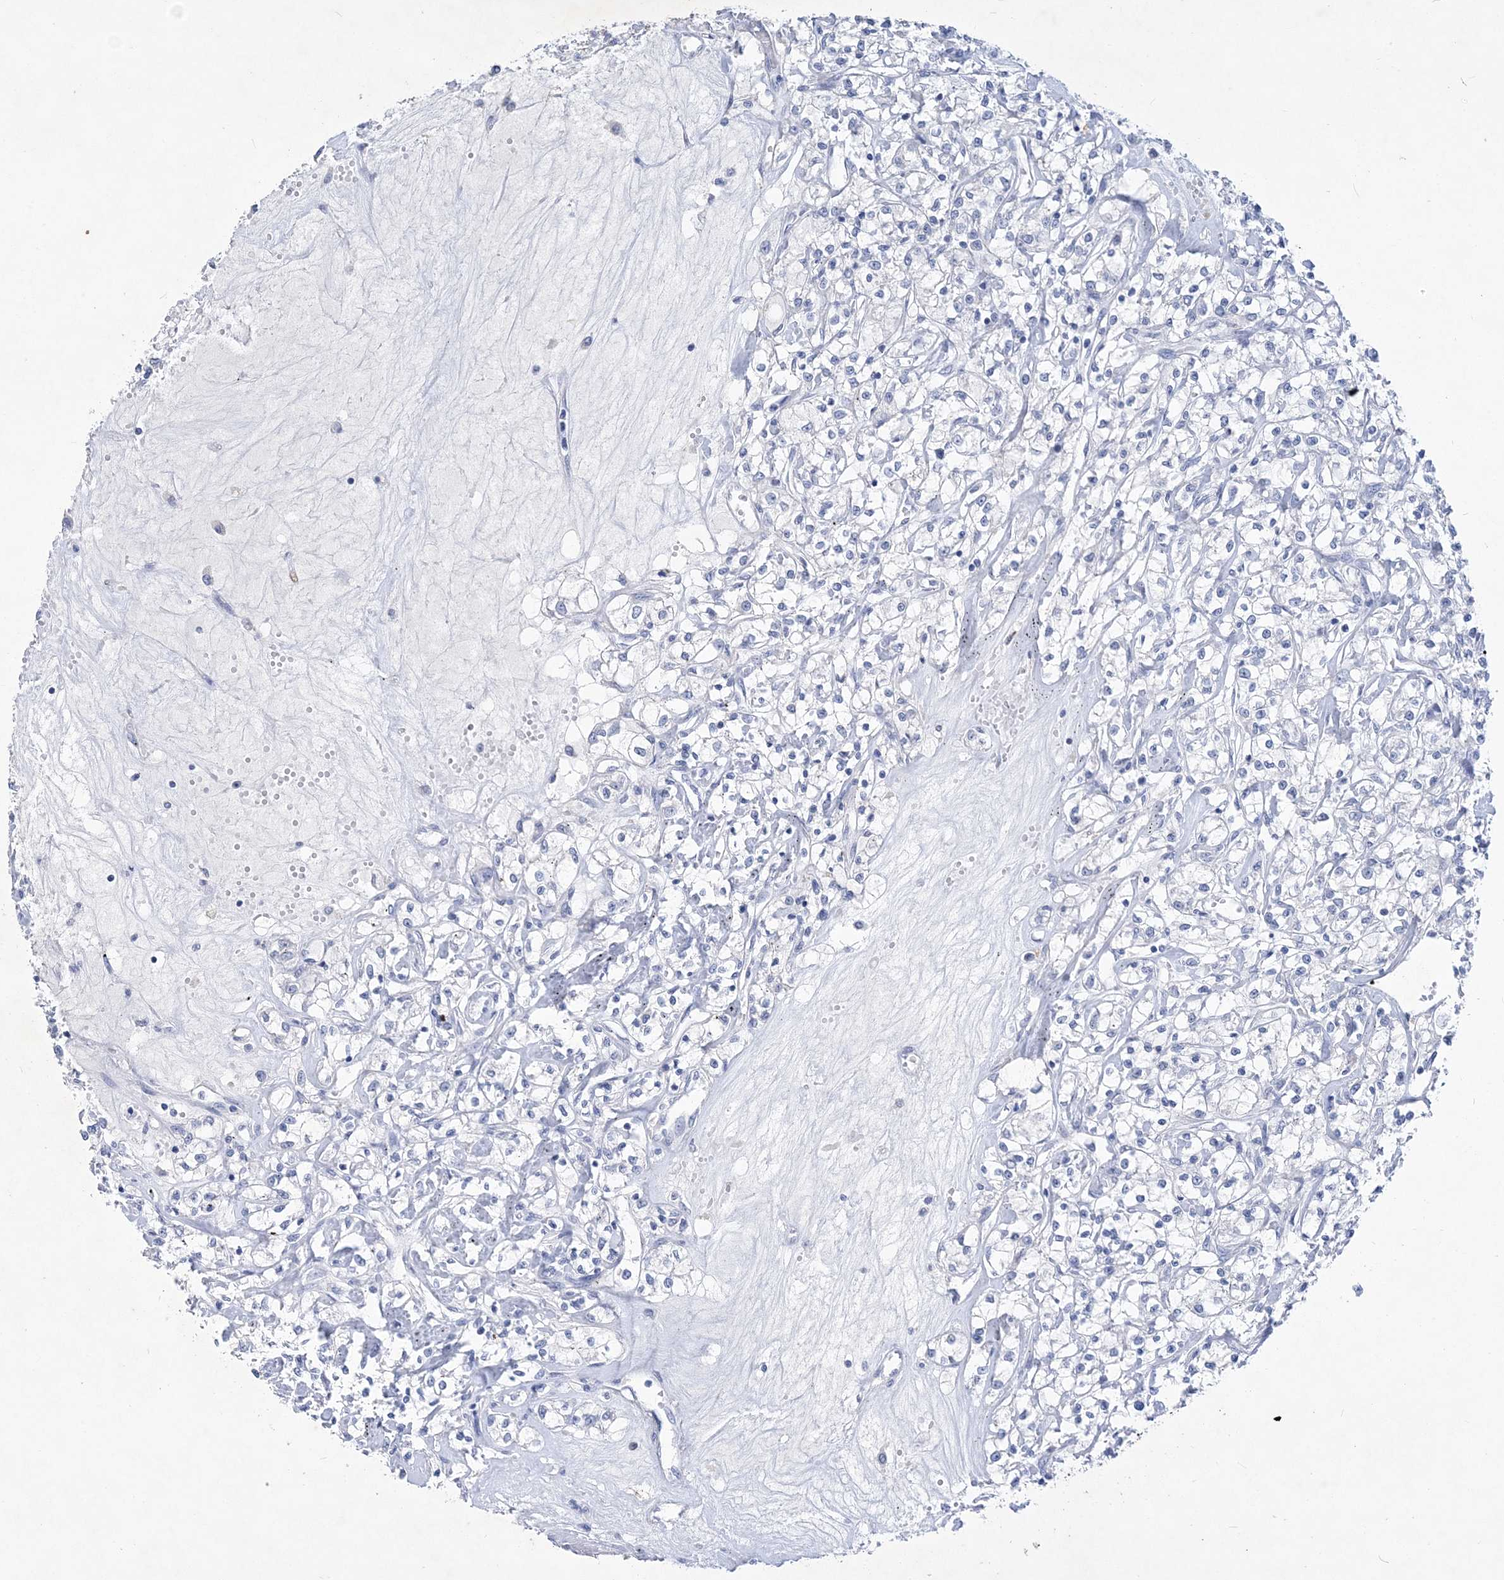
{"staining": {"intensity": "negative", "quantity": "none", "location": "none"}, "tissue": "renal cancer", "cell_type": "Tumor cells", "image_type": "cancer", "snomed": [{"axis": "morphology", "description": "Adenocarcinoma, NOS"}, {"axis": "topography", "description": "Kidney"}], "caption": "Human renal adenocarcinoma stained for a protein using immunohistochemistry (IHC) shows no positivity in tumor cells.", "gene": "COPS8", "patient": {"sex": "female", "age": 59}}